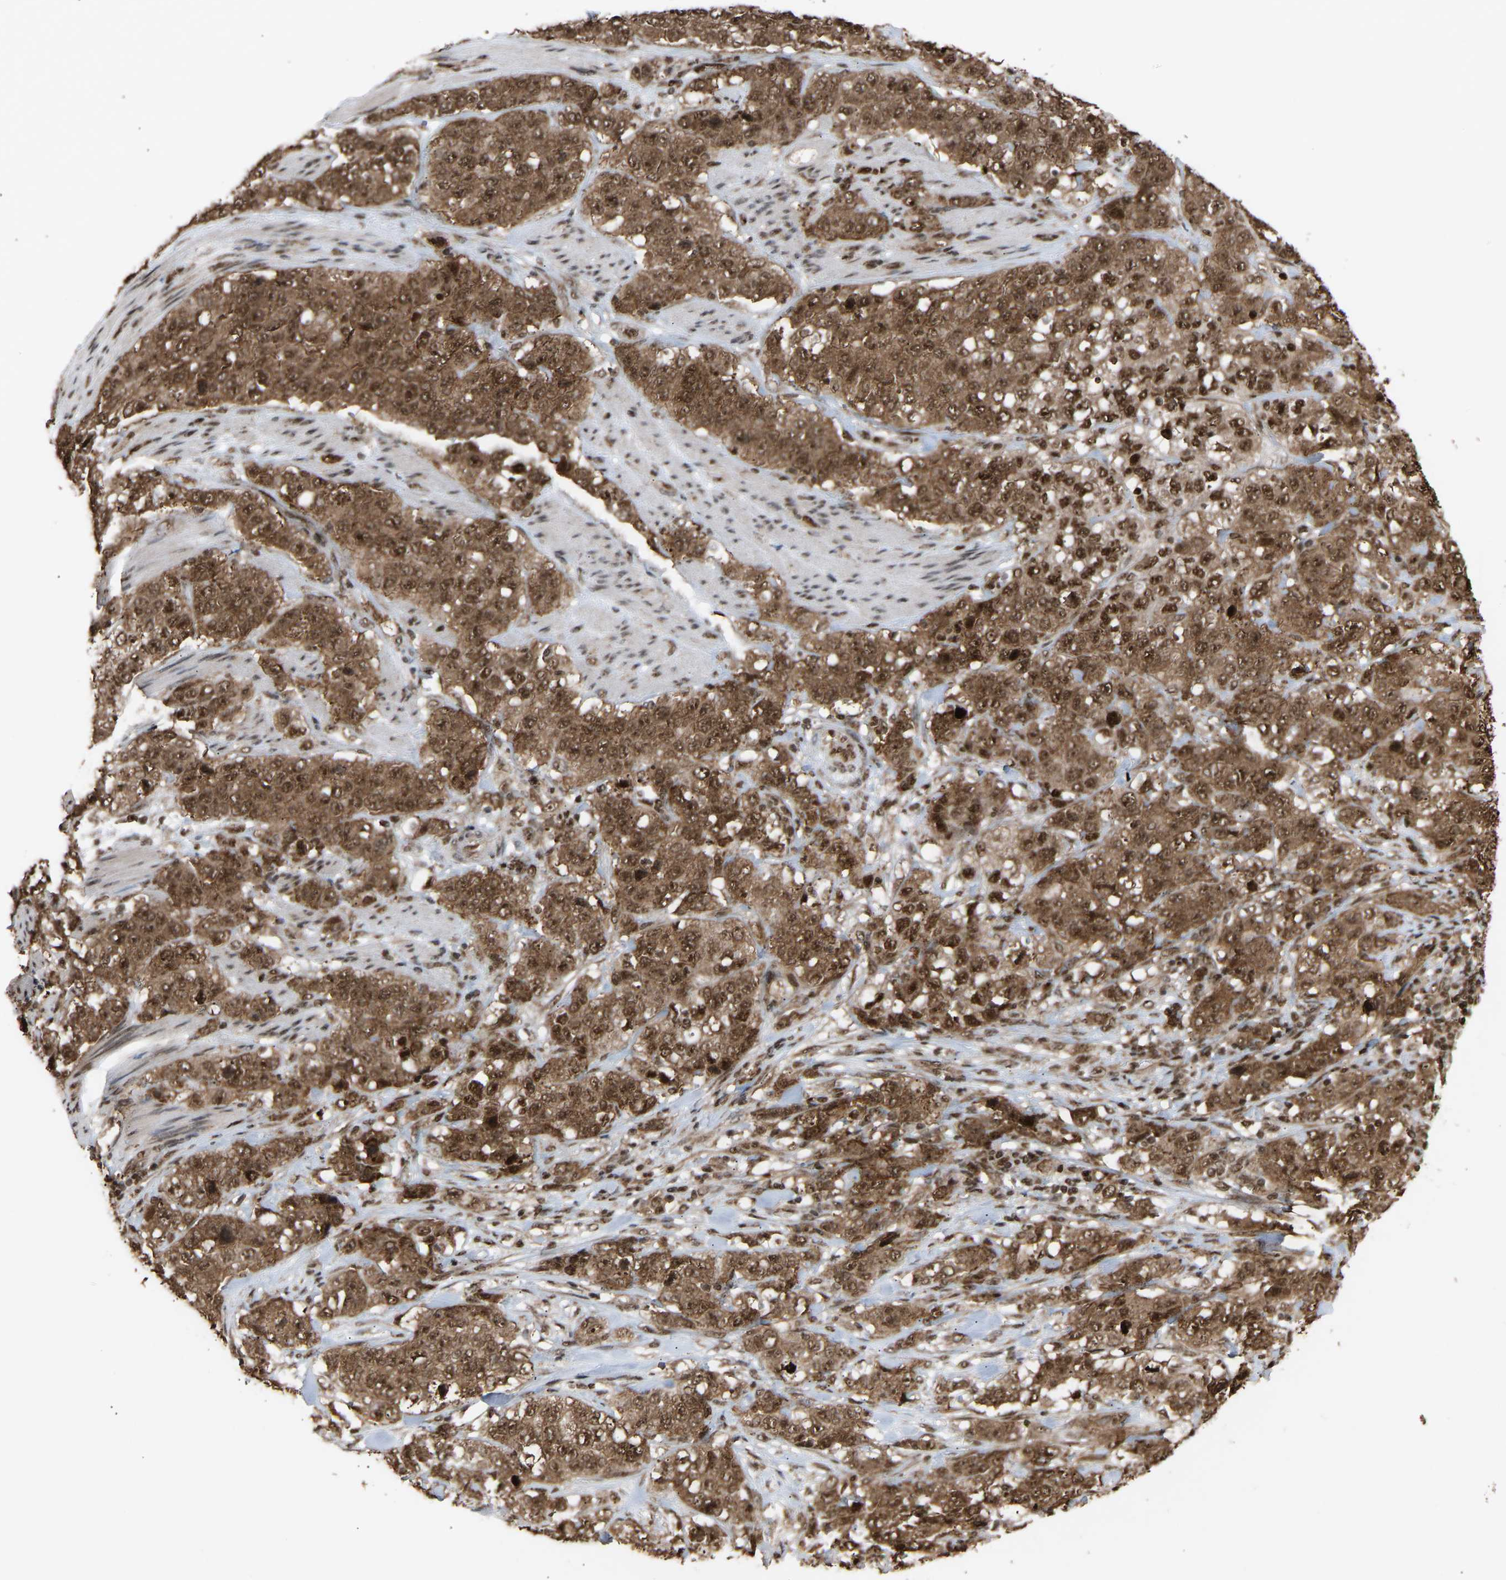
{"staining": {"intensity": "strong", "quantity": ">75%", "location": "cytoplasmic/membranous,nuclear"}, "tissue": "stomach cancer", "cell_type": "Tumor cells", "image_type": "cancer", "snomed": [{"axis": "morphology", "description": "Adenocarcinoma, NOS"}, {"axis": "topography", "description": "Stomach"}], "caption": "Protein staining of stomach adenocarcinoma tissue demonstrates strong cytoplasmic/membranous and nuclear positivity in approximately >75% of tumor cells. (brown staining indicates protein expression, while blue staining denotes nuclei).", "gene": "ALYREF", "patient": {"sex": "male", "age": 48}}